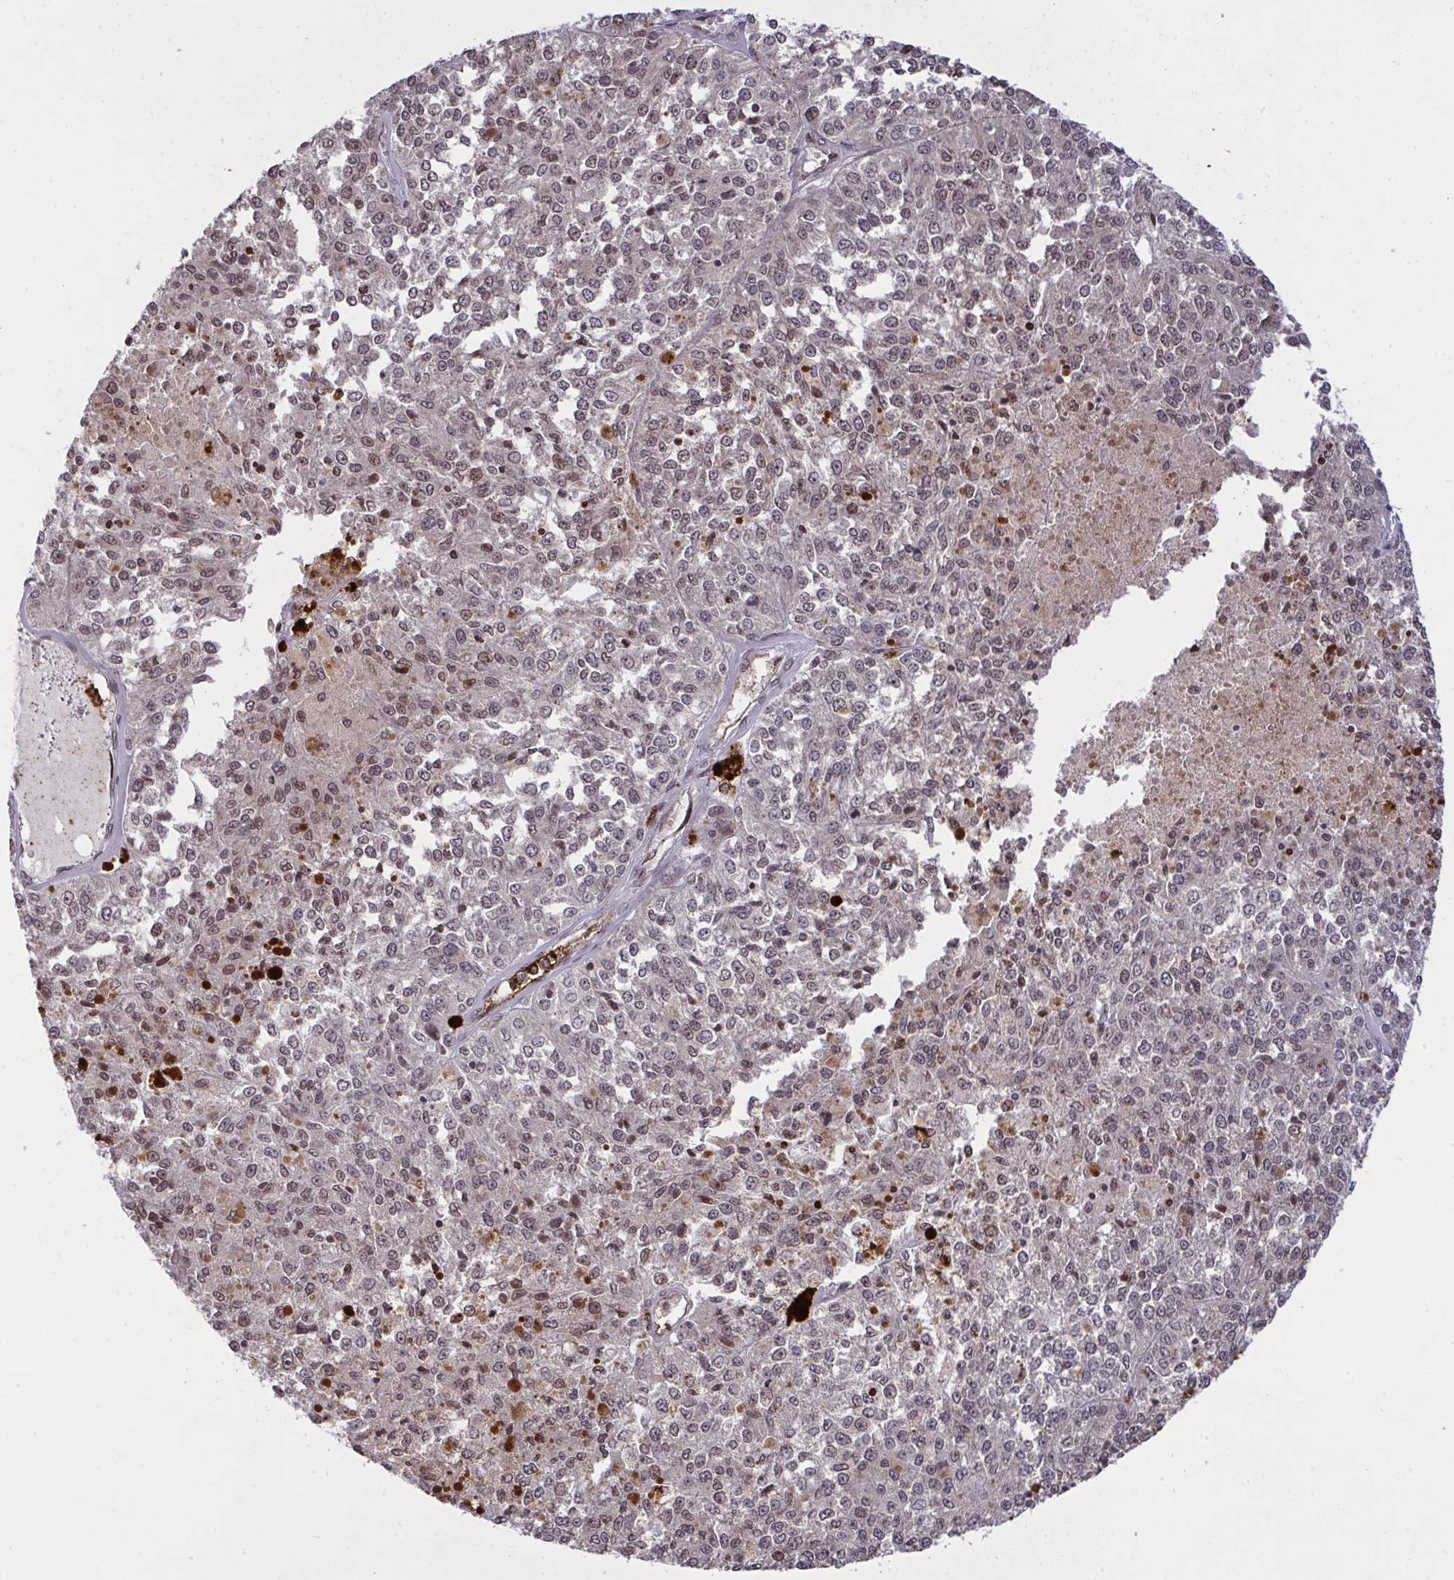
{"staining": {"intensity": "weak", "quantity": "<25%", "location": "nuclear"}, "tissue": "melanoma", "cell_type": "Tumor cells", "image_type": "cancer", "snomed": [{"axis": "morphology", "description": "Malignant melanoma, Metastatic site"}, {"axis": "topography", "description": "Lymph node"}], "caption": "This is an IHC micrograph of human melanoma. There is no positivity in tumor cells.", "gene": "UXT", "patient": {"sex": "female", "age": 64}}